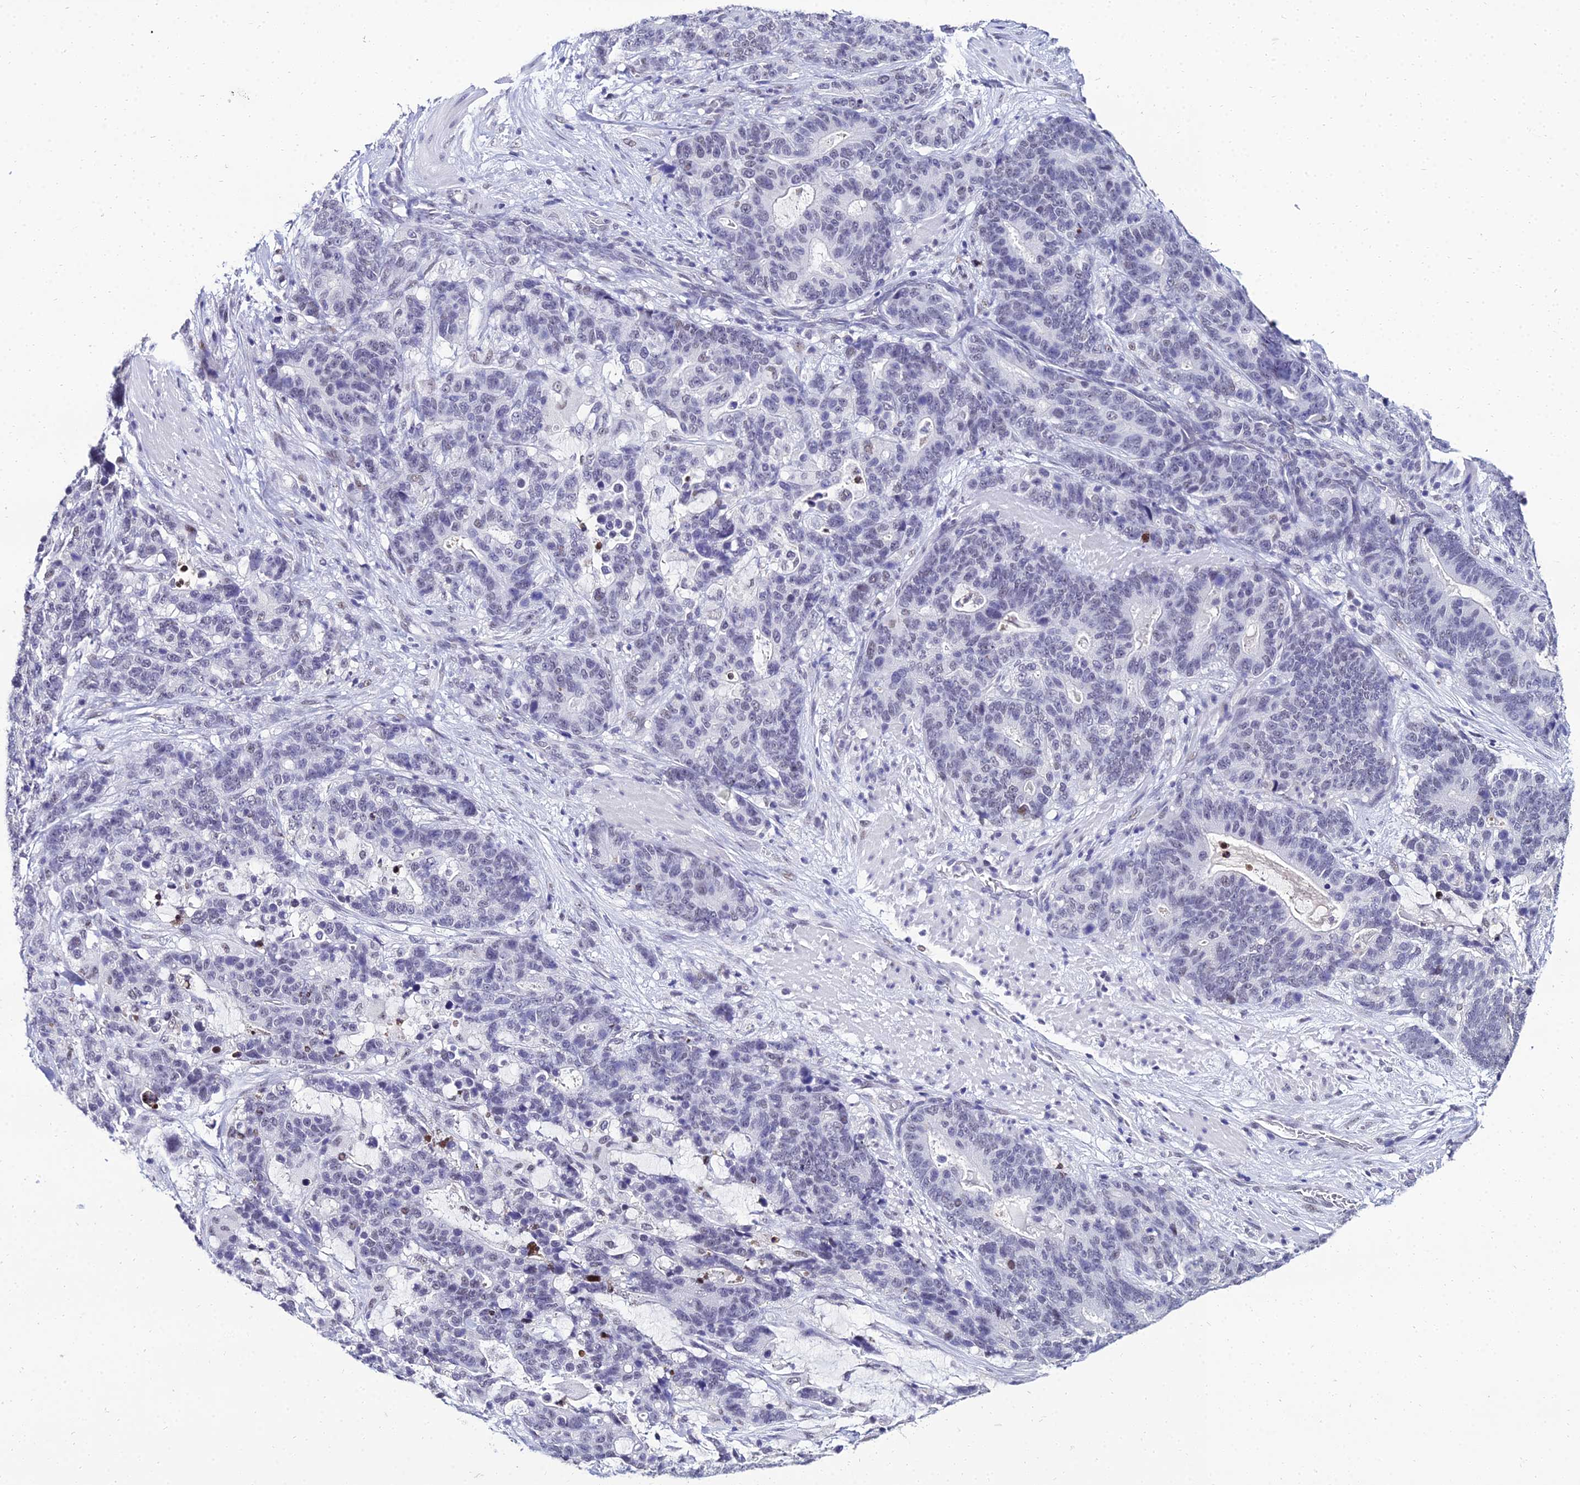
{"staining": {"intensity": "negative", "quantity": "none", "location": "none"}, "tissue": "stomach cancer", "cell_type": "Tumor cells", "image_type": "cancer", "snomed": [{"axis": "morphology", "description": "Adenocarcinoma, NOS"}, {"axis": "topography", "description": "Stomach"}], "caption": "Tumor cells show no significant staining in adenocarcinoma (stomach).", "gene": "PPP4R2", "patient": {"sex": "female", "age": 76}}